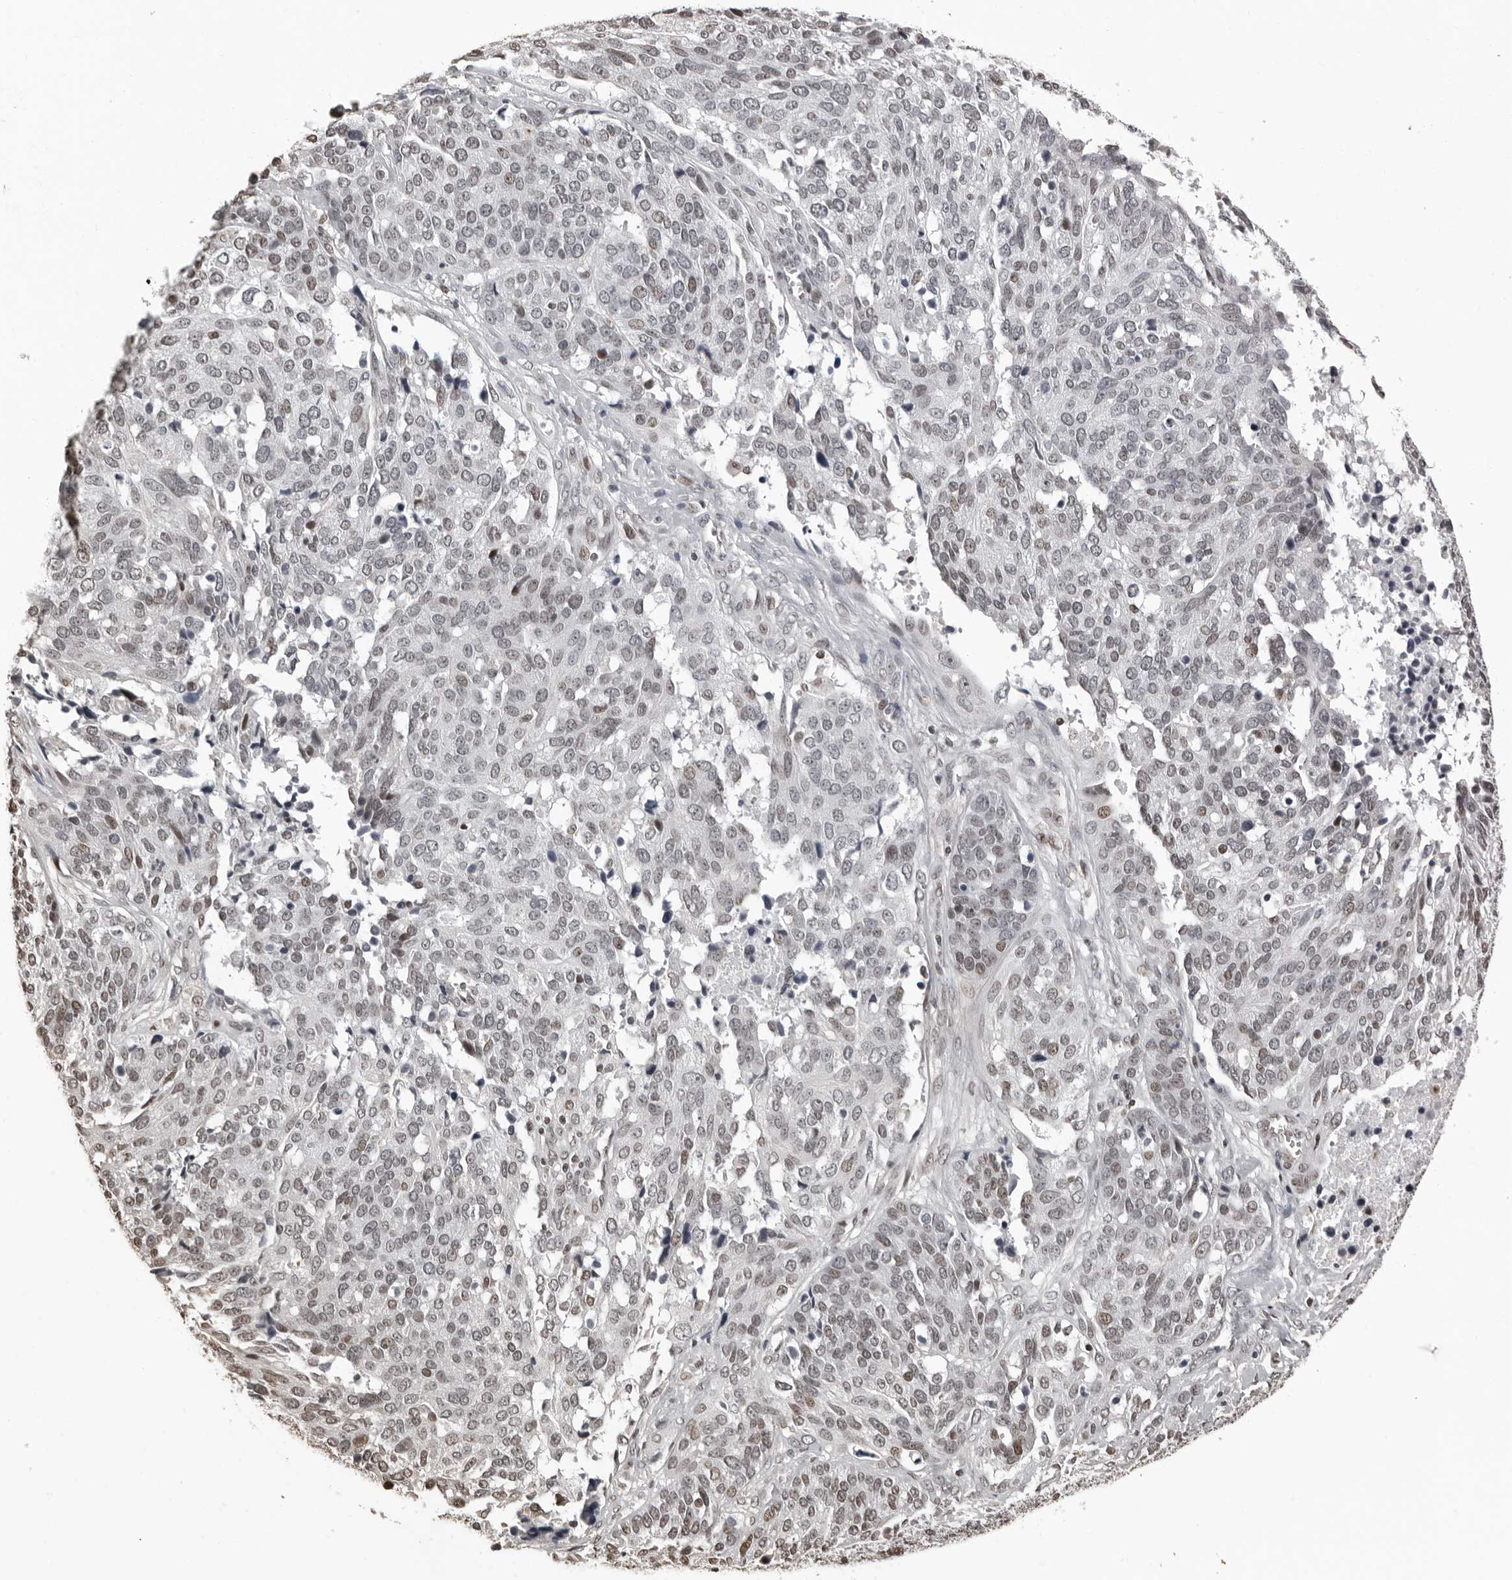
{"staining": {"intensity": "weak", "quantity": "<25%", "location": "nuclear"}, "tissue": "ovarian cancer", "cell_type": "Tumor cells", "image_type": "cancer", "snomed": [{"axis": "morphology", "description": "Cystadenocarcinoma, serous, NOS"}, {"axis": "topography", "description": "Ovary"}], "caption": "IHC of human ovarian cancer reveals no expression in tumor cells.", "gene": "ORC1", "patient": {"sex": "female", "age": 44}}